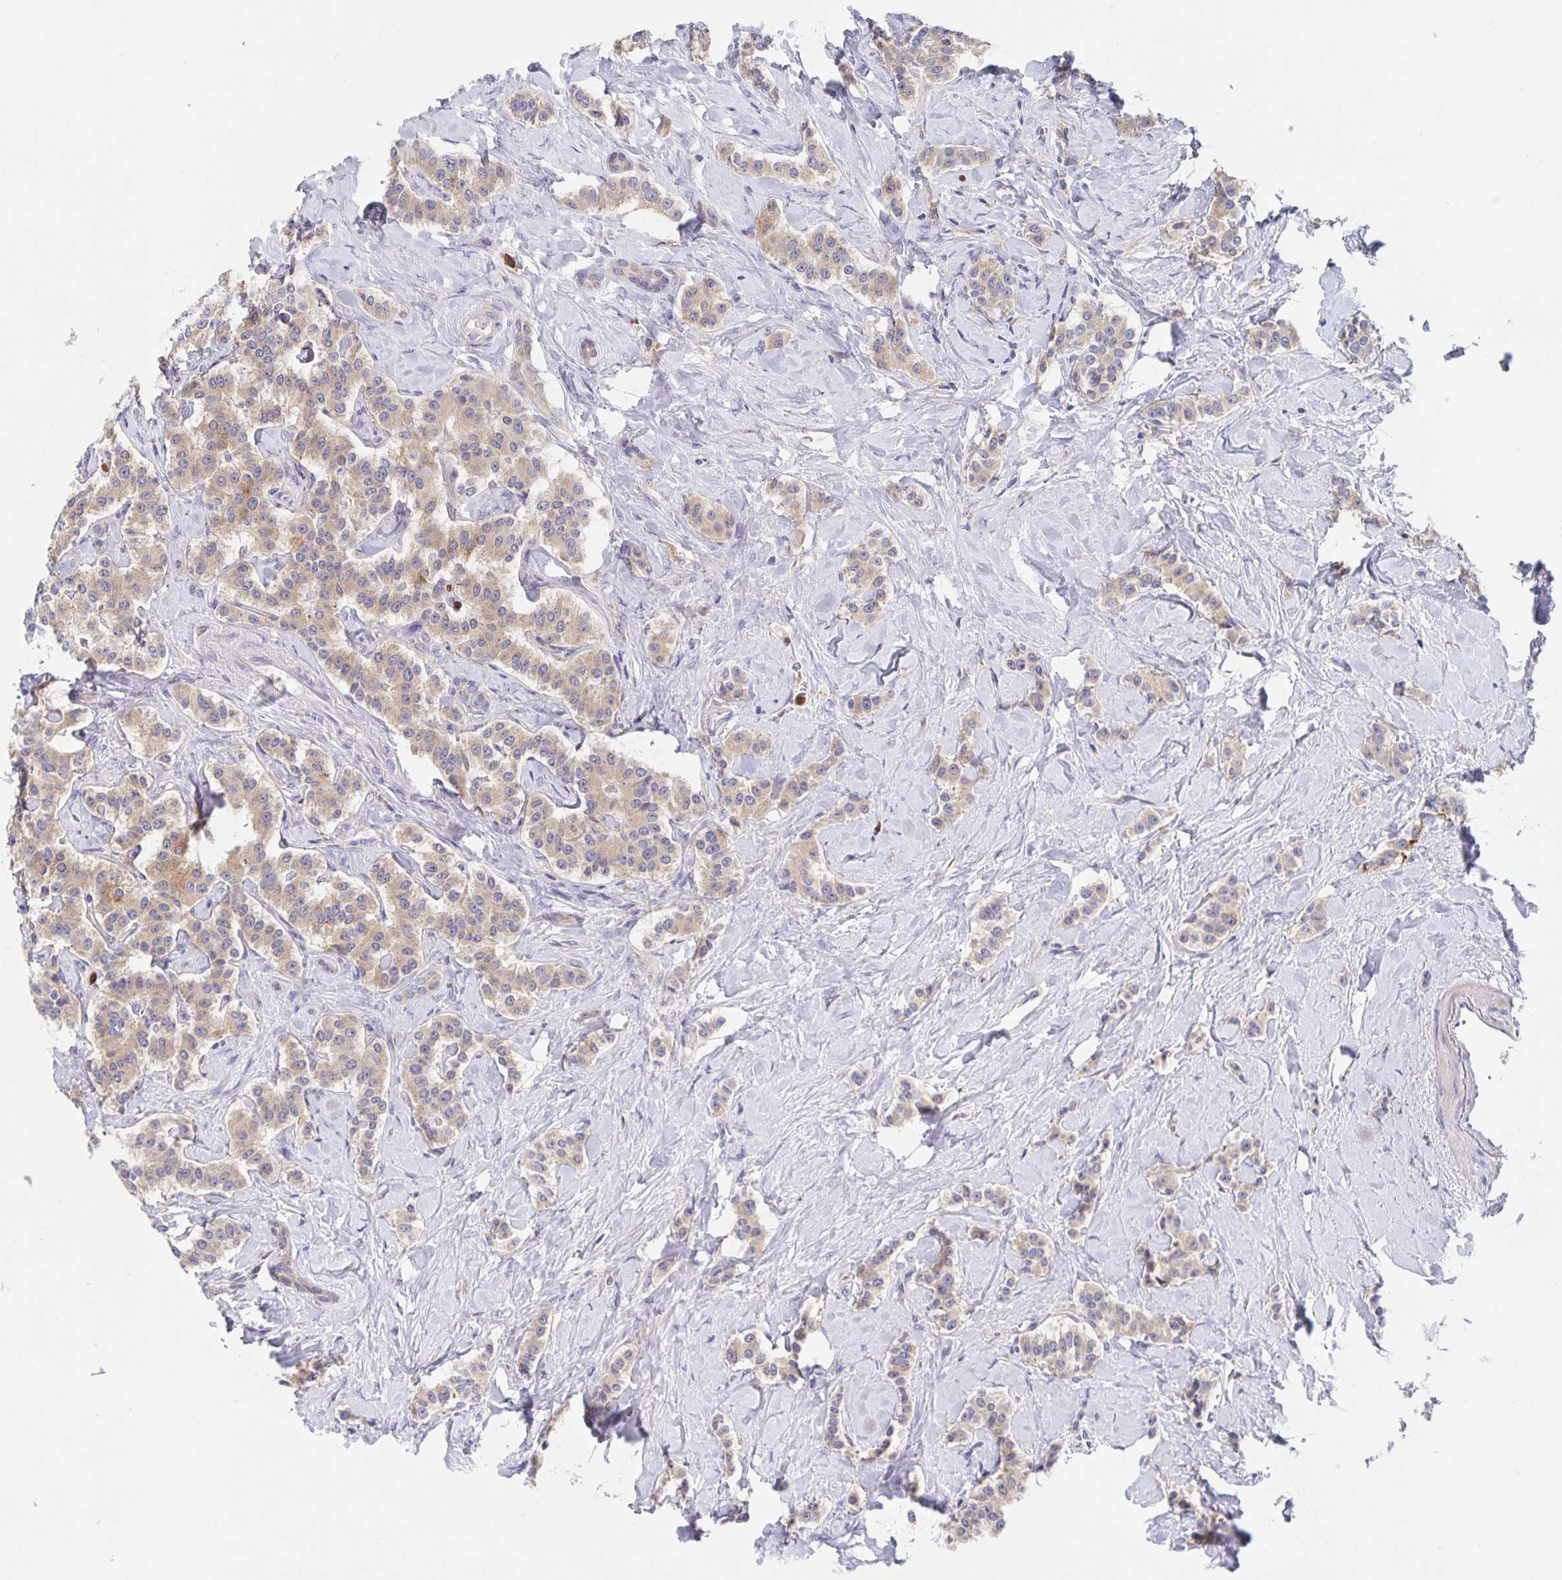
{"staining": {"intensity": "weak", "quantity": ">75%", "location": "cytoplasmic/membranous"}, "tissue": "carcinoid", "cell_type": "Tumor cells", "image_type": "cancer", "snomed": [{"axis": "morphology", "description": "Normal tissue, NOS"}, {"axis": "morphology", "description": "Carcinoid, malignant, NOS"}, {"axis": "topography", "description": "Pancreas"}], "caption": "Weak cytoplasmic/membranous protein staining is seen in approximately >75% of tumor cells in malignant carcinoid.", "gene": "CDC42BPG", "patient": {"sex": "male", "age": 36}}